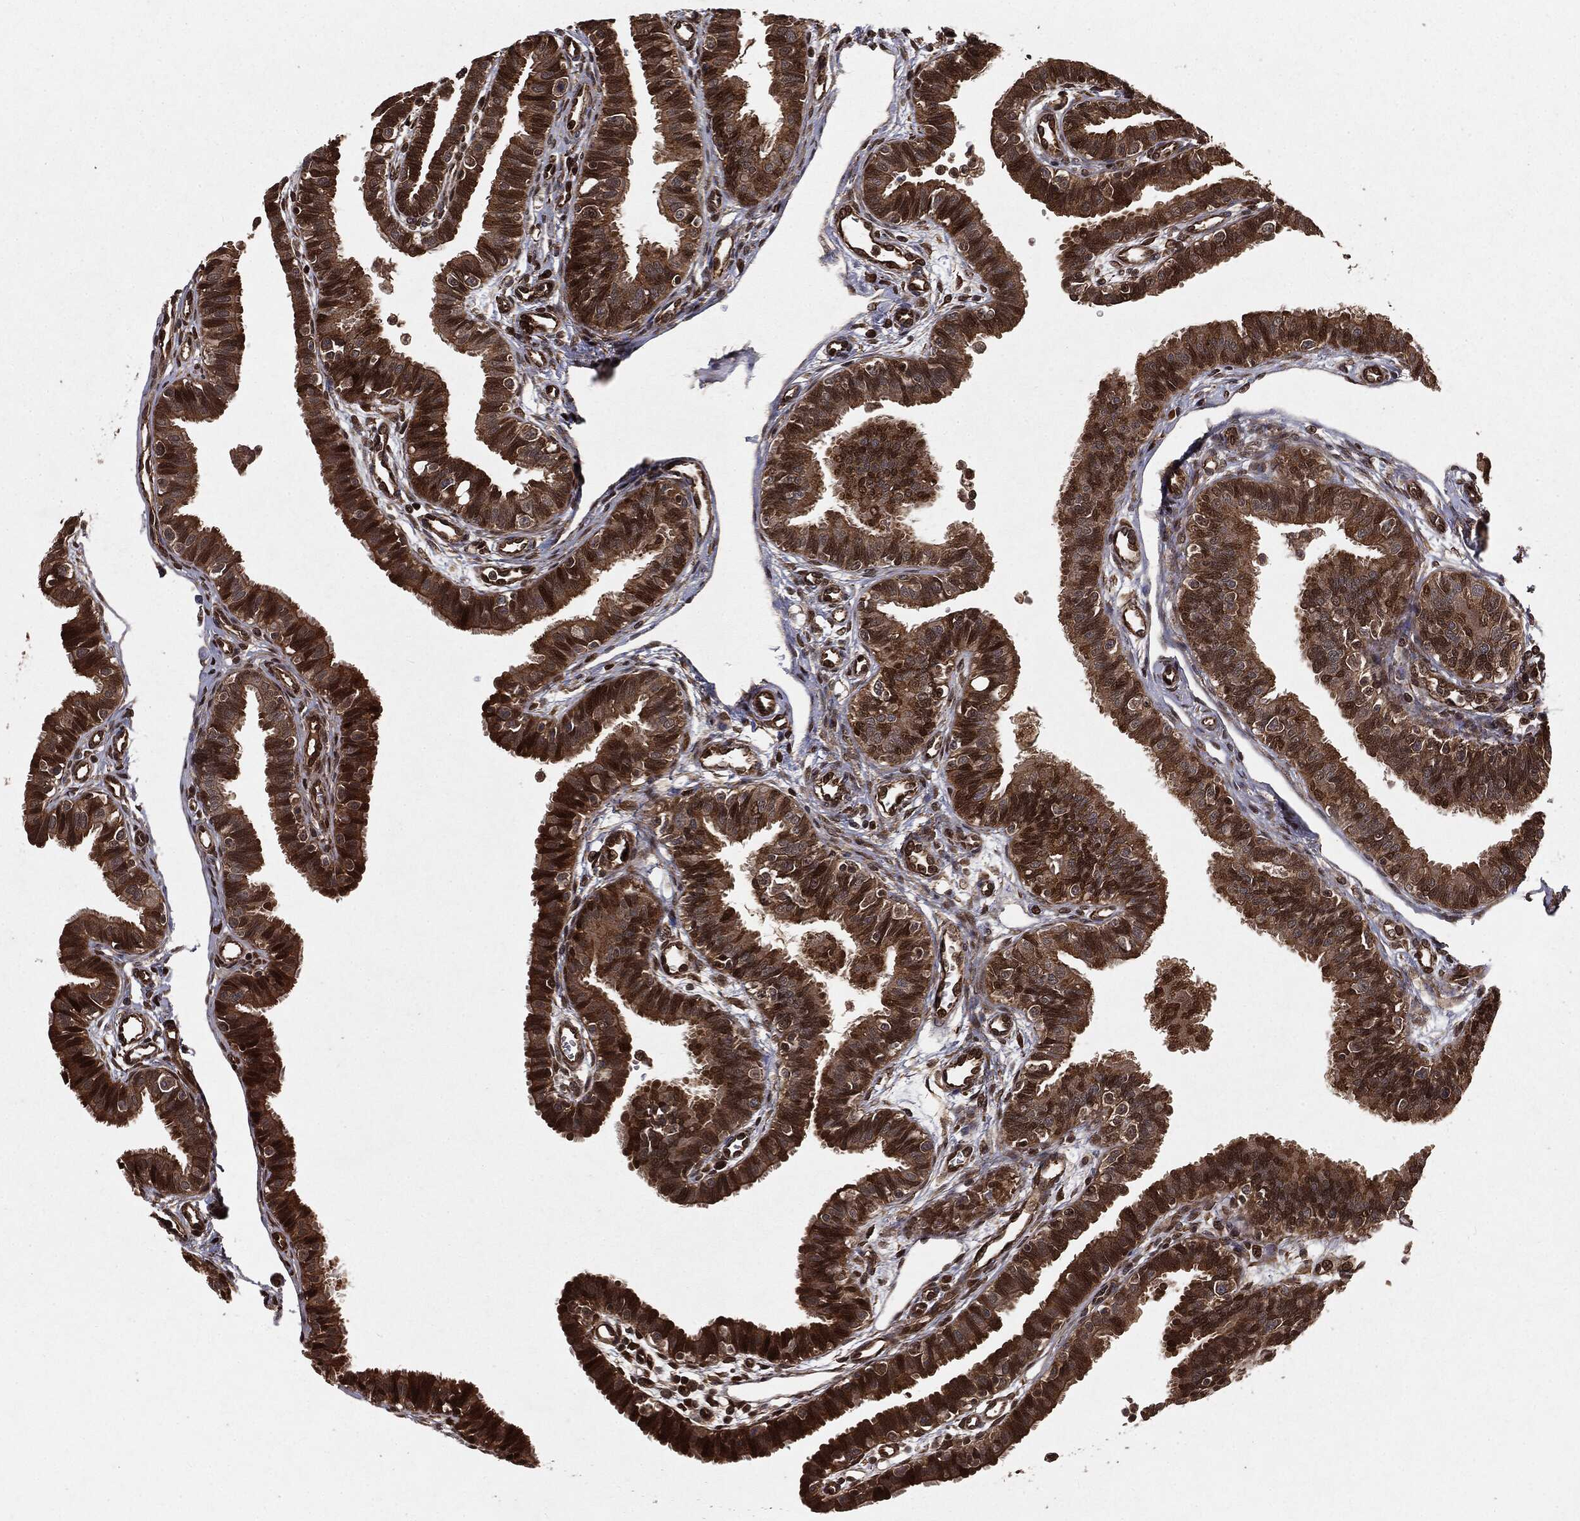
{"staining": {"intensity": "strong", "quantity": ">75%", "location": "cytoplasmic/membranous,nuclear"}, "tissue": "fallopian tube", "cell_type": "Glandular cells", "image_type": "normal", "snomed": [{"axis": "morphology", "description": "Normal tissue, NOS"}, {"axis": "topography", "description": "Fallopian tube"}], "caption": "An IHC micrograph of normal tissue is shown. Protein staining in brown shows strong cytoplasmic/membranous,nuclear positivity in fallopian tube within glandular cells.", "gene": "RANBP9", "patient": {"sex": "female", "age": 36}}